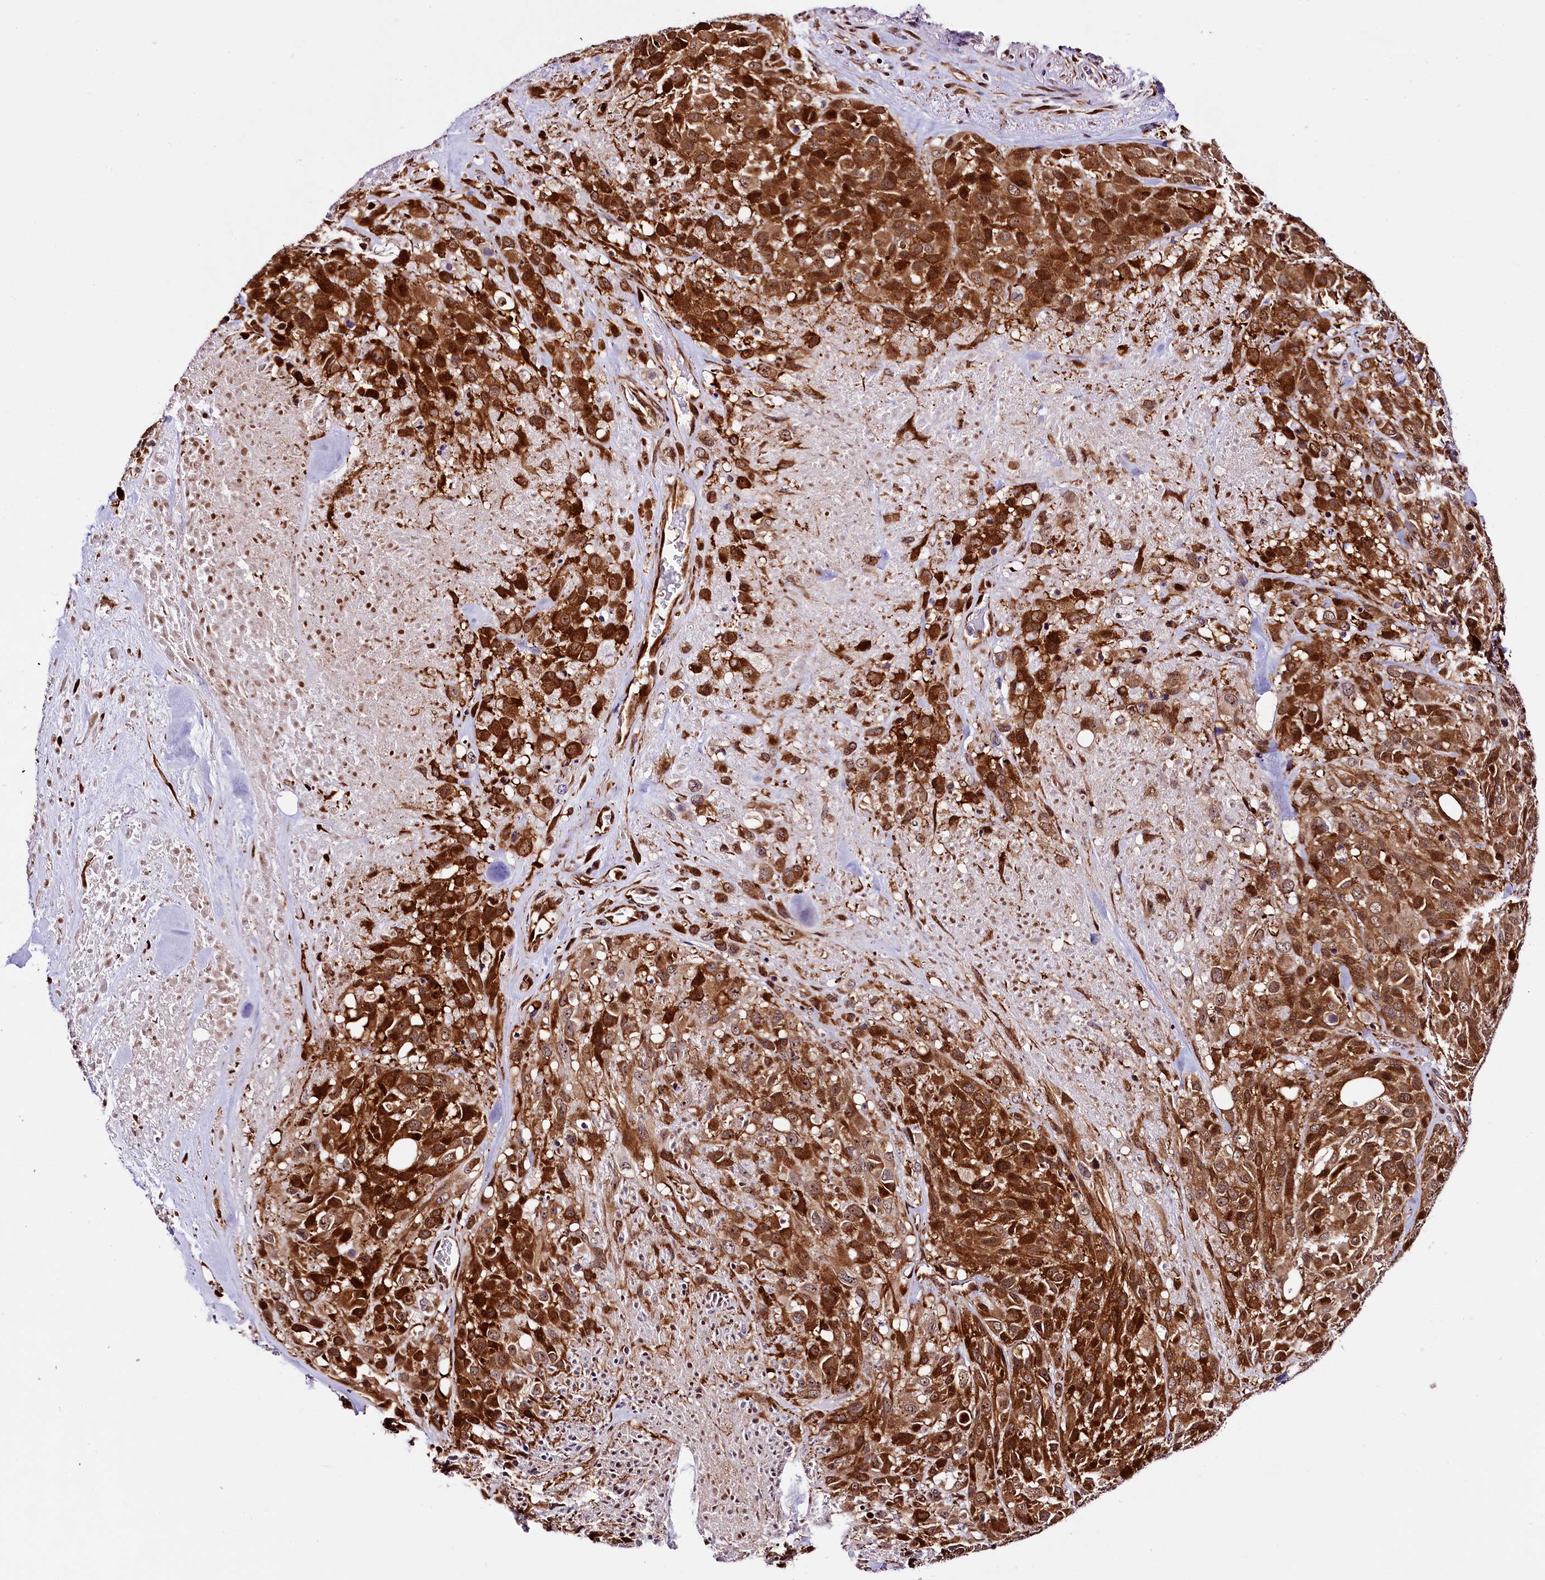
{"staining": {"intensity": "strong", "quantity": ">75%", "location": "cytoplasmic/membranous,nuclear"}, "tissue": "melanoma", "cell_type": "Tumor cells", "image_type": "cancer", "snomed": [{"axis": "morphology", "description": "Malignant melanoma, Metastatic site"}, {"axis": "topography", "description": "Skin"}], "caption": "Protein expression analysis of melanoma shows strong cytoplasmic/membranous and nuclear staining in approximately >75% of tumor cells.", "gene": "TRMT112", "patient": {"sex": "female", "age": 81}}